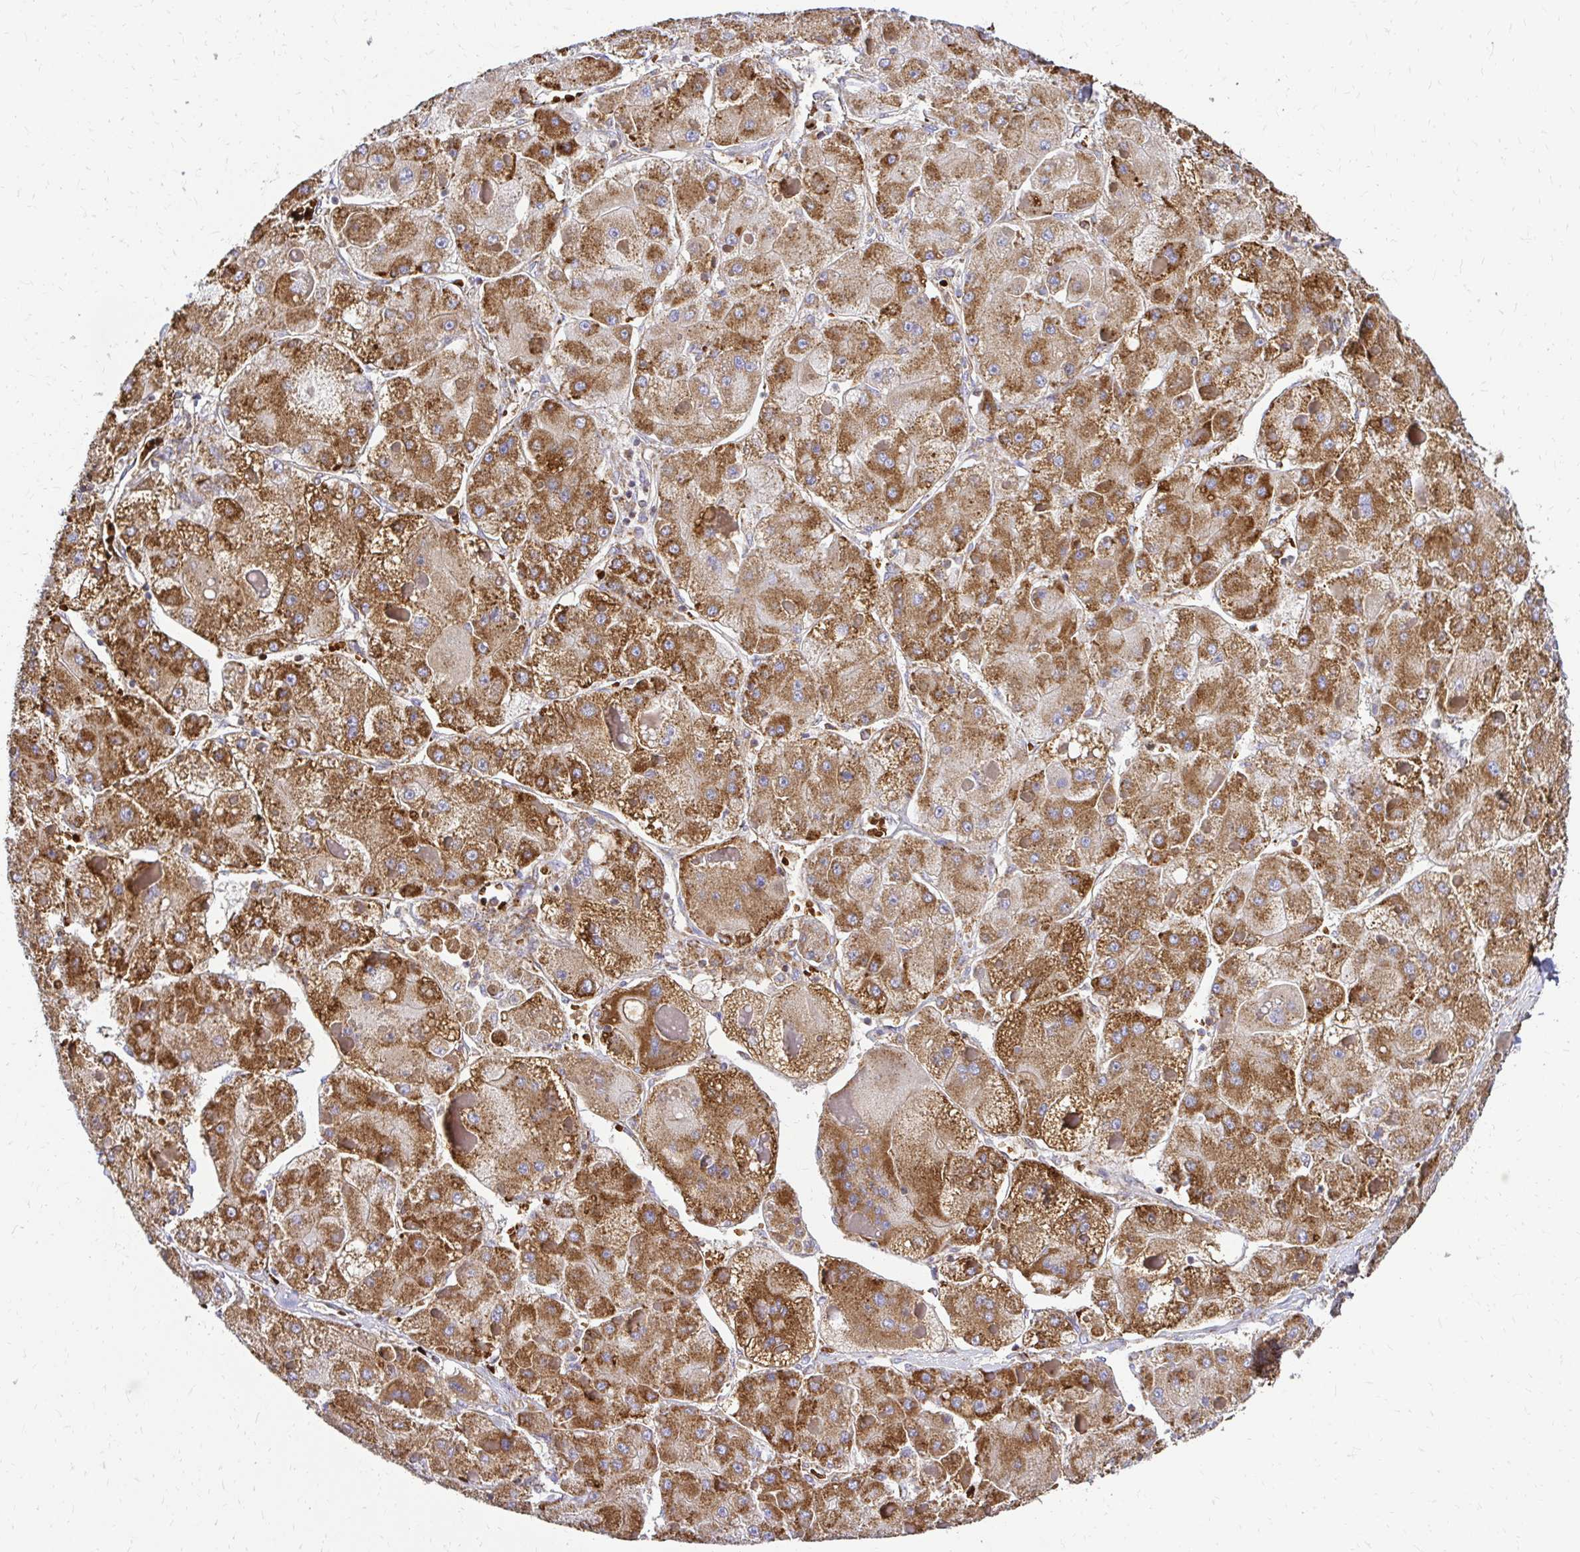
{"staining": {"intensity": "moderate", "quantity": ">75%", "location": "cytoplasmic/membranous"}, "tissue": "liver cancer", "cell_type": "Tumor cells", "image_type": "cancer", "snomed": [{"axis": "morphology", "description": "Carcinoma, Hepatocellular, NOS"}, {"axis": "topography", "description": "Liver"}], "caption": "A brown stain labels moderate cytoplasmic/membranous staining of a protein in human liver cancer (hepatocellular carcinoma) tumor cells.", "gene": "MRPL13", "patient": {"sex": "female", "age": 73}}